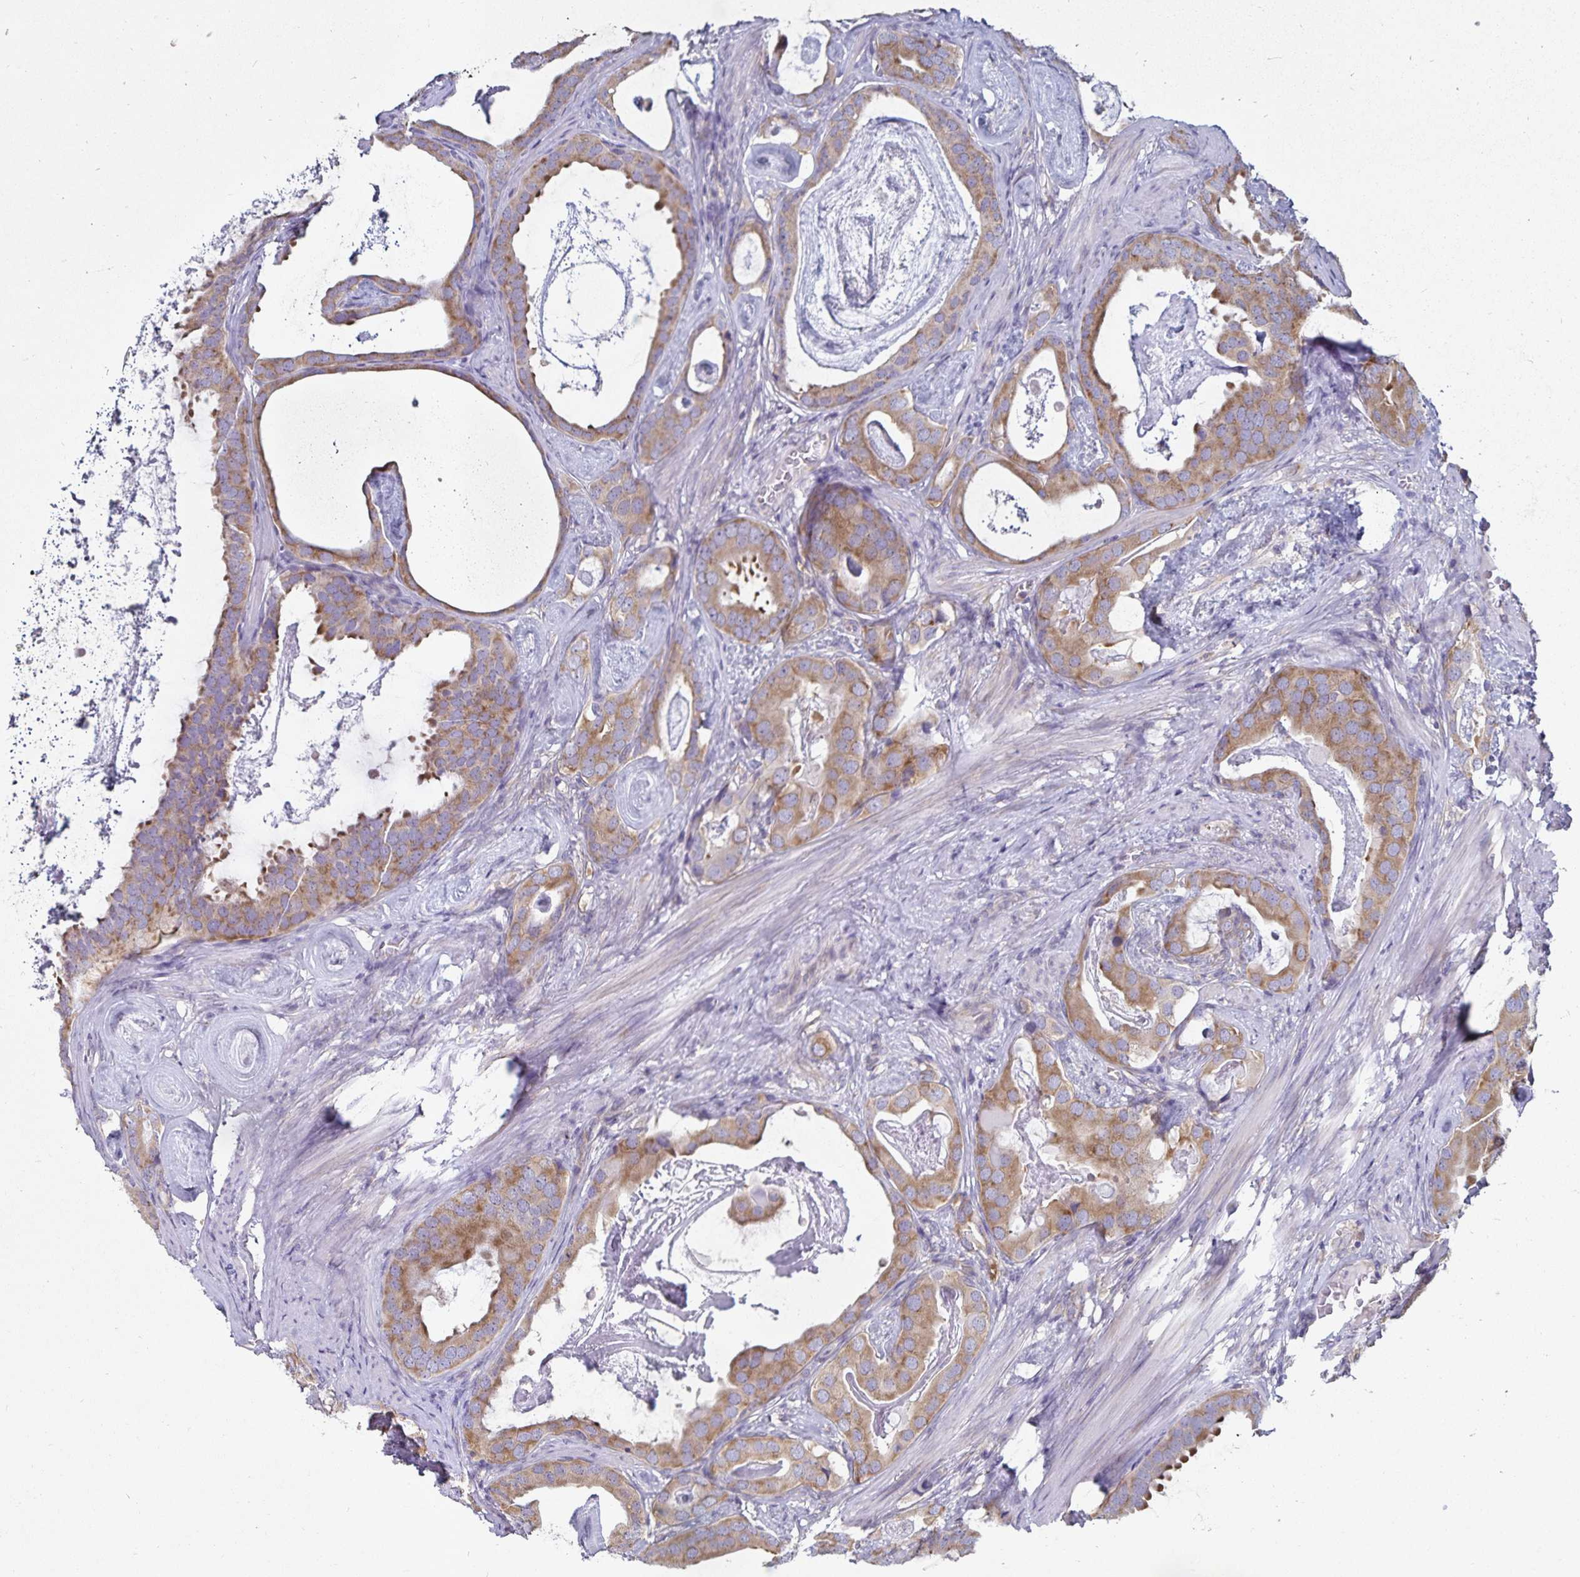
{"staining": {"intensity": "moderate", "quantity": ">75%", "location": "cytoplasmic/membranous"}, "tissue": "prostate cancer", "cell_type": "Tumor cells", "image_type": "cancer", "snomed": [{"axis": "morphology", "description": "Adenocarcinoma, Low grade"}, {"axis": "topography", "description": "Prostate and seminal vesicle, NOS"}], "caption": "Immunohistochemical staining of human low-grade adenocarcinoma (prostate) exhibits moderate cytoplasmic/membranous protein expression in approximately >75% of tumor cells.", "gene": "FAM120A", "patient": {"sex": "male", "age": 71}}